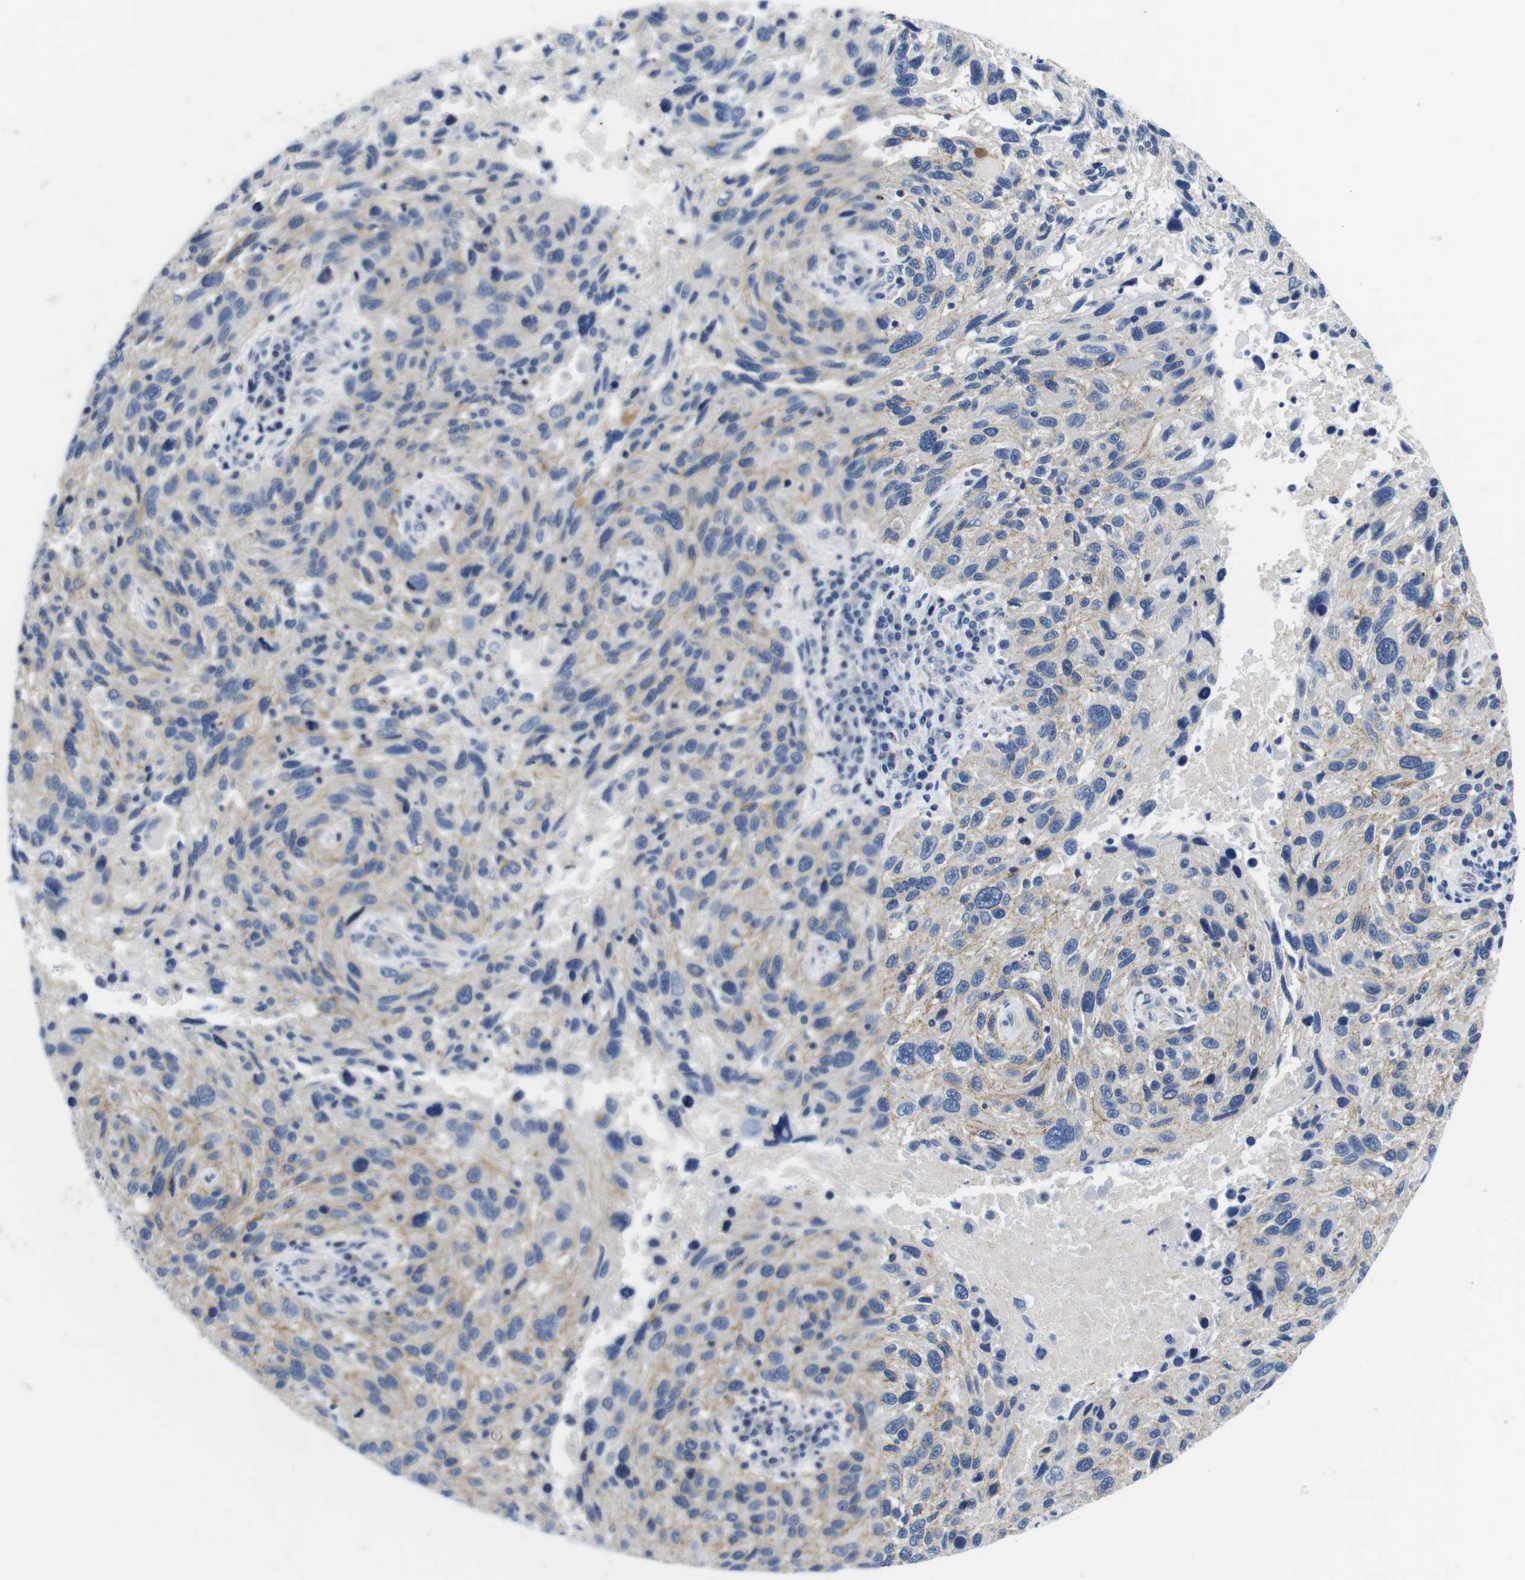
{"staining": {"intensity": "weak", "quantity": "<25%", "location": "cytoplasmic/membranous"}, "tissue": "melanoma", "cell_type": "Tumor cells", "image_type": "cancer", "snomed": [{"axis": "morphology", "description": "Malignant melanoma, NOS"}, {"axis": "topography", "description": "Skin"}], "caption": "High power microscopy histopathology image of an IHC photomicrograph of melanoma, revealing no significant staining in tumor cells.", "gene": "SCRIB", "patient": {"sex": "male", "age": 53}}